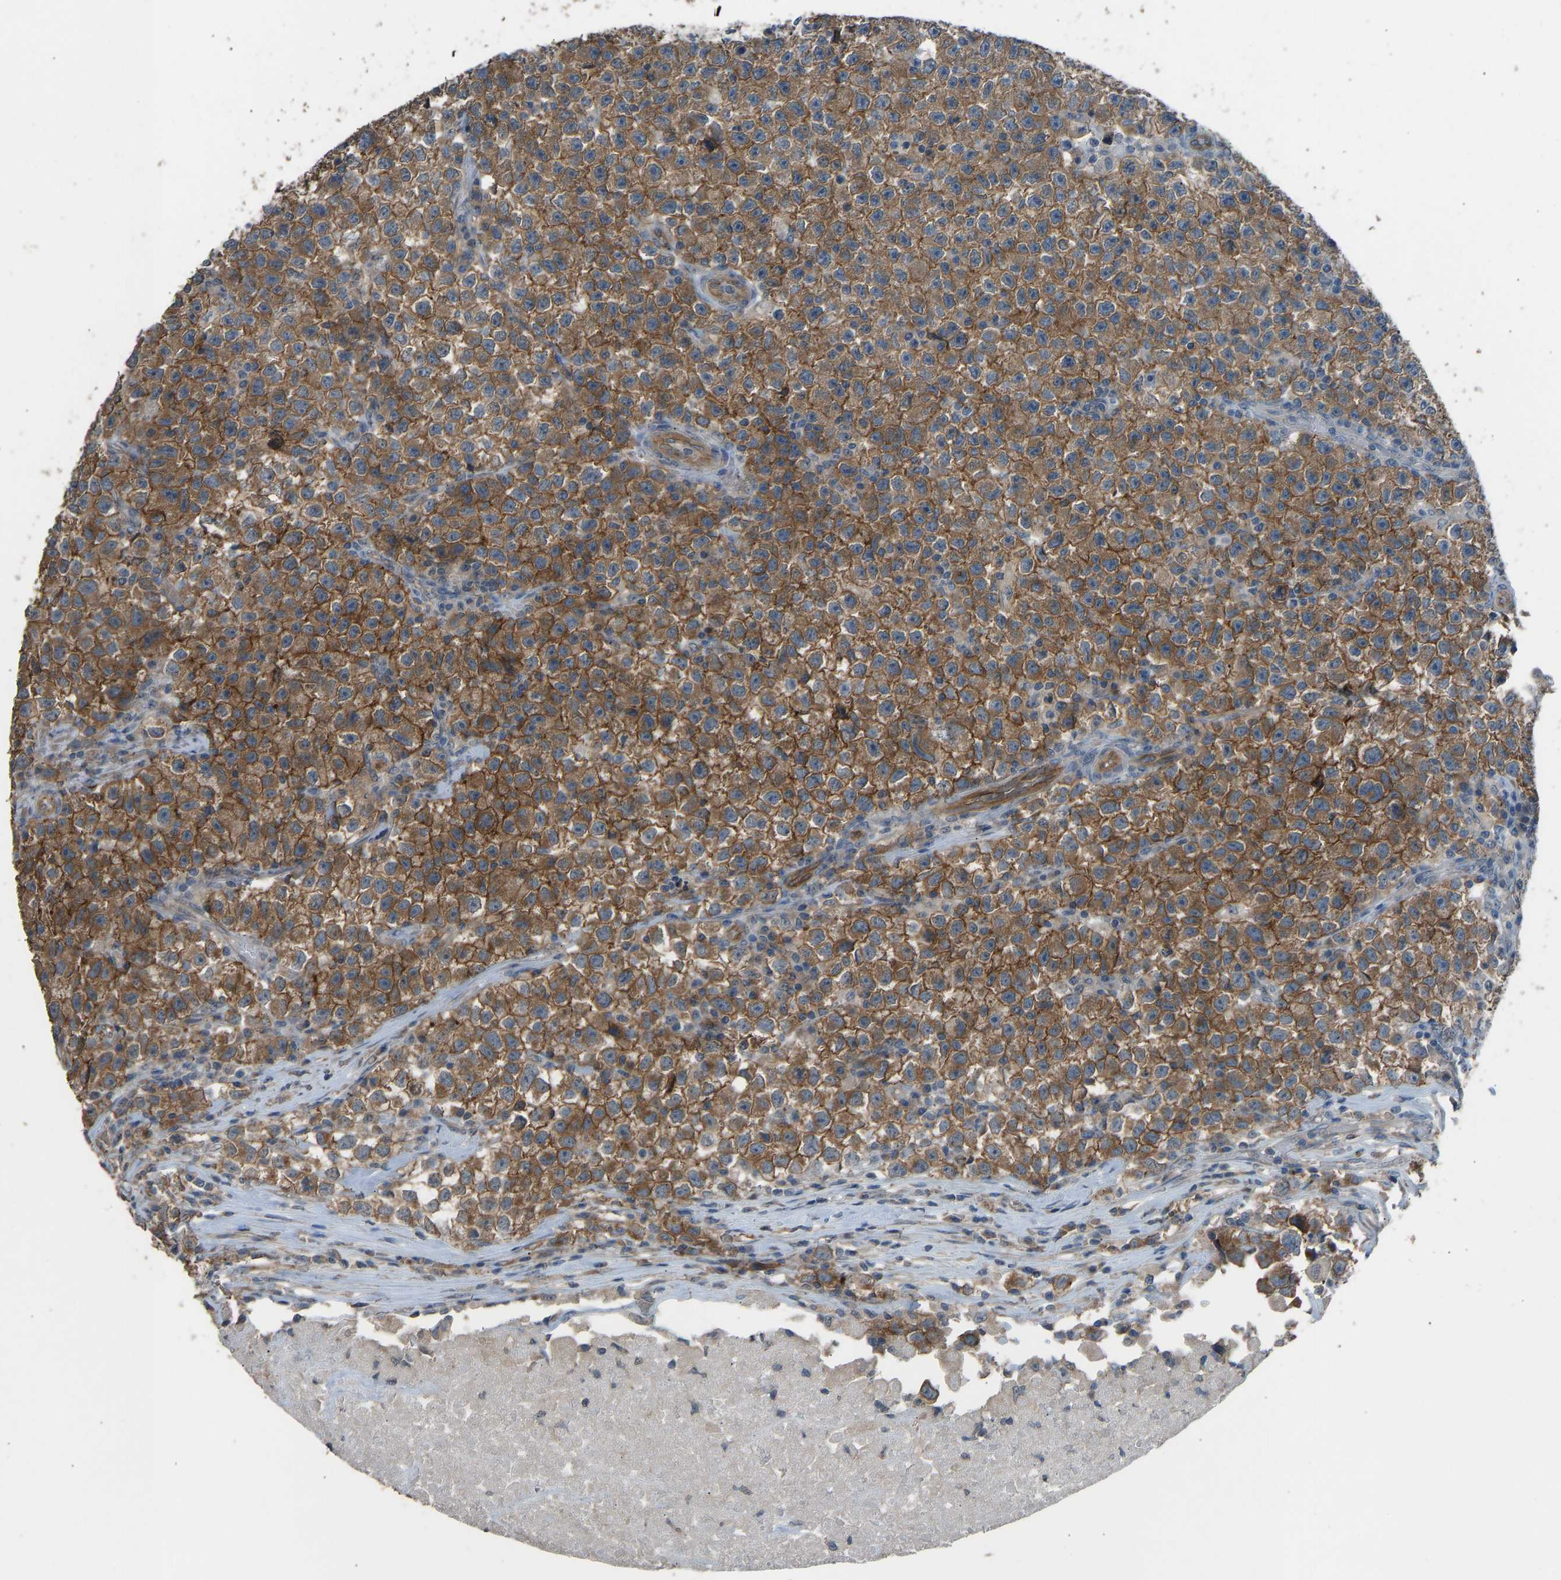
{"staining": {"intensity": "moderate", "quantity": ">75%", "location": "cytoplasmic/membranous"}, "tissue": "testis cancer", "cell_type": "Tumor cells", "image_type": "cancer", "snomed": [{"axis": "morphology", "description": "Seminoma, NOS"}, {"axis": "topography", "description": "Testis"}], "caption": "DAB (3,3'-diaminobenzidine) immunohistochemical staining of human seminoma (testis) reveals moderate cytoplasmic/membranous protein staining in approximately >75% of tumor cells.", "gene": "SLC43A1", "patient": {"sex": "male", "age": 22}}